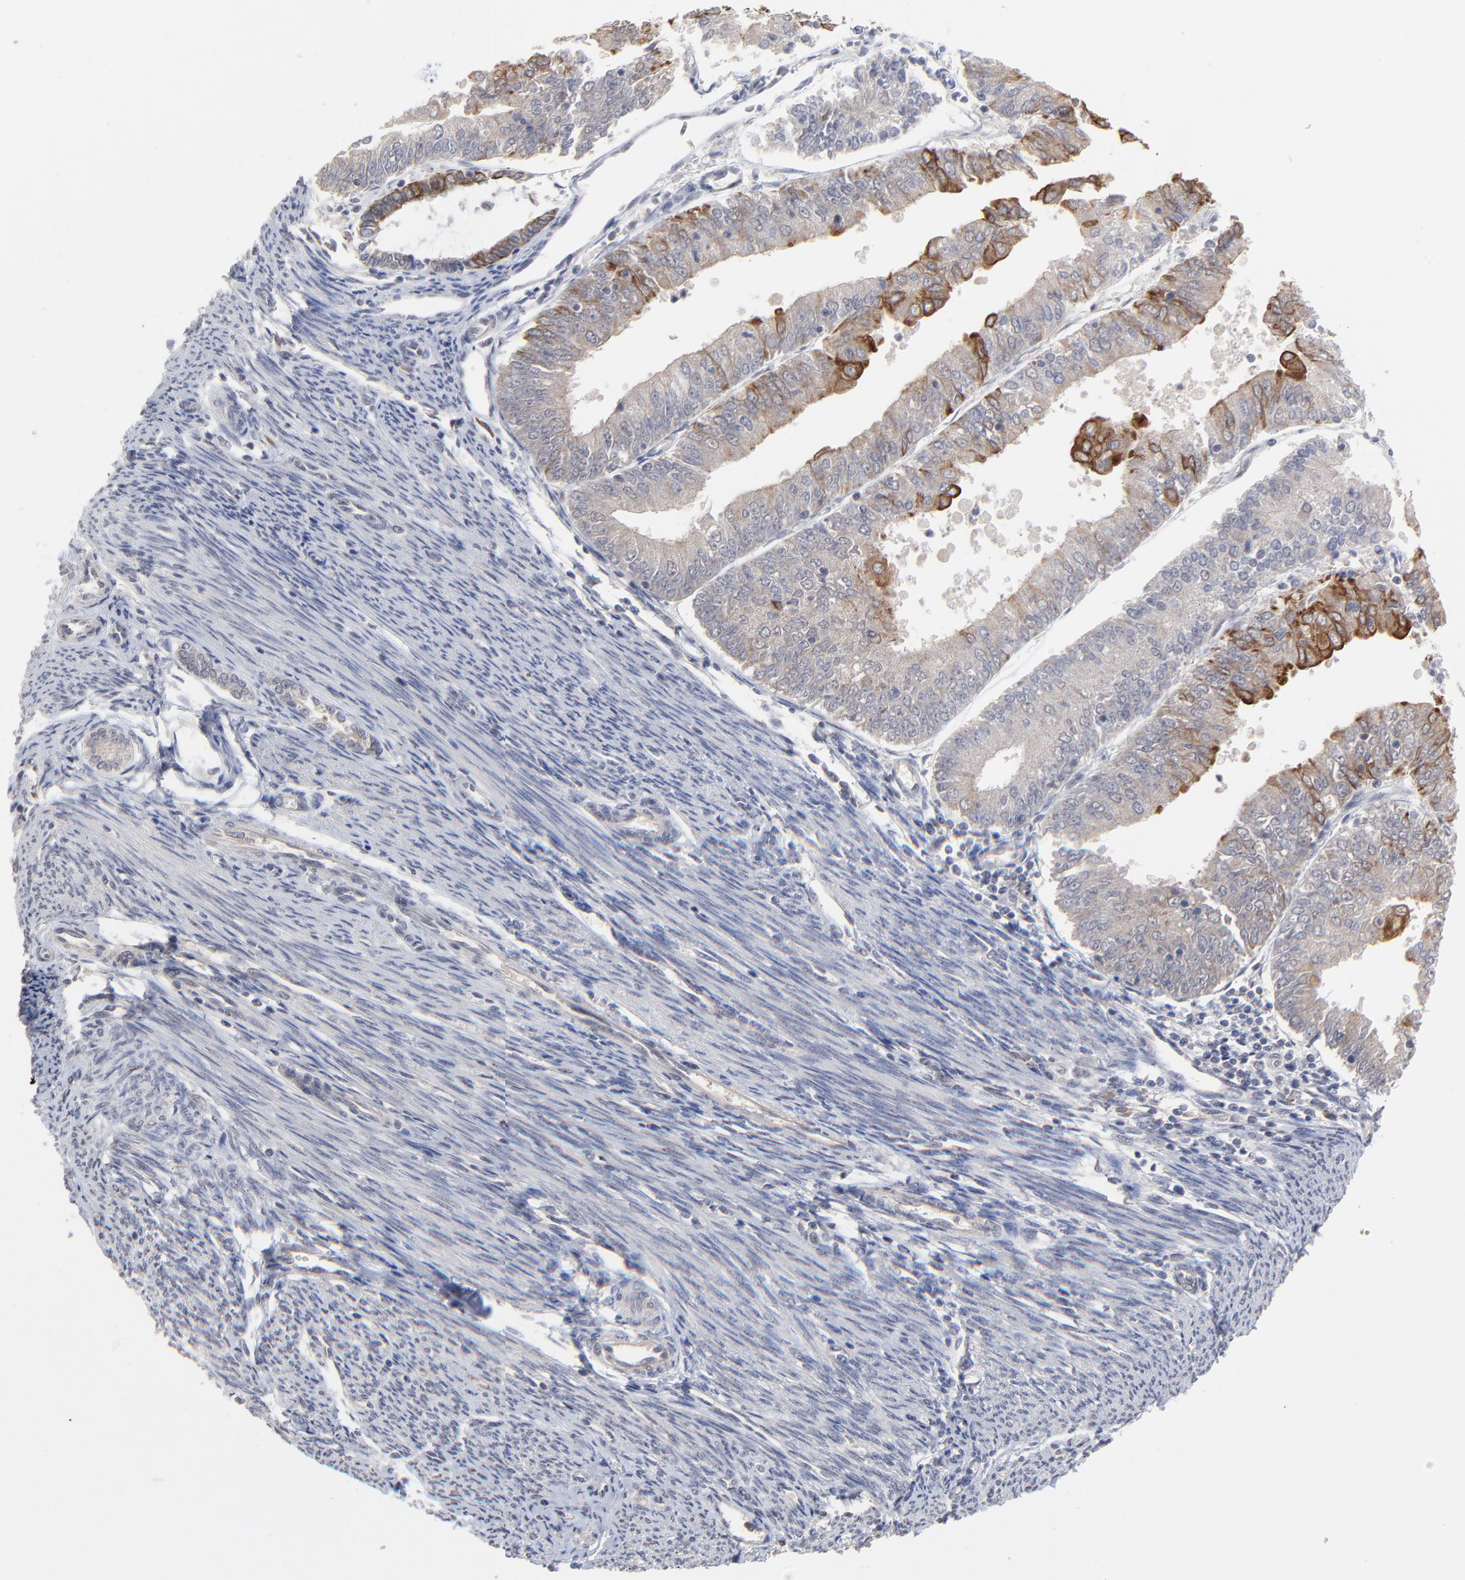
{"staining": {"intensity": "strong", "quantity": "<25%", "location": "cytoplasmic/membranous"}, "tissue": "endometrial cancer", "cell_type": "Tumor cells", "image_type": "cancer", "snomed": [{"axis": "morphology", "description": "Adenocarcinoma, NOS"}, {"axis": "topography", "description": "Endometrium"}], "caption": "Human endometrial adenocarcinoma stained with a brown dye shows strong cytoplasmic/membranous positive expression in about <25% of tumor cells.", "gene": "FAM199X", "patient": {"sex": "female", "age": 79}}